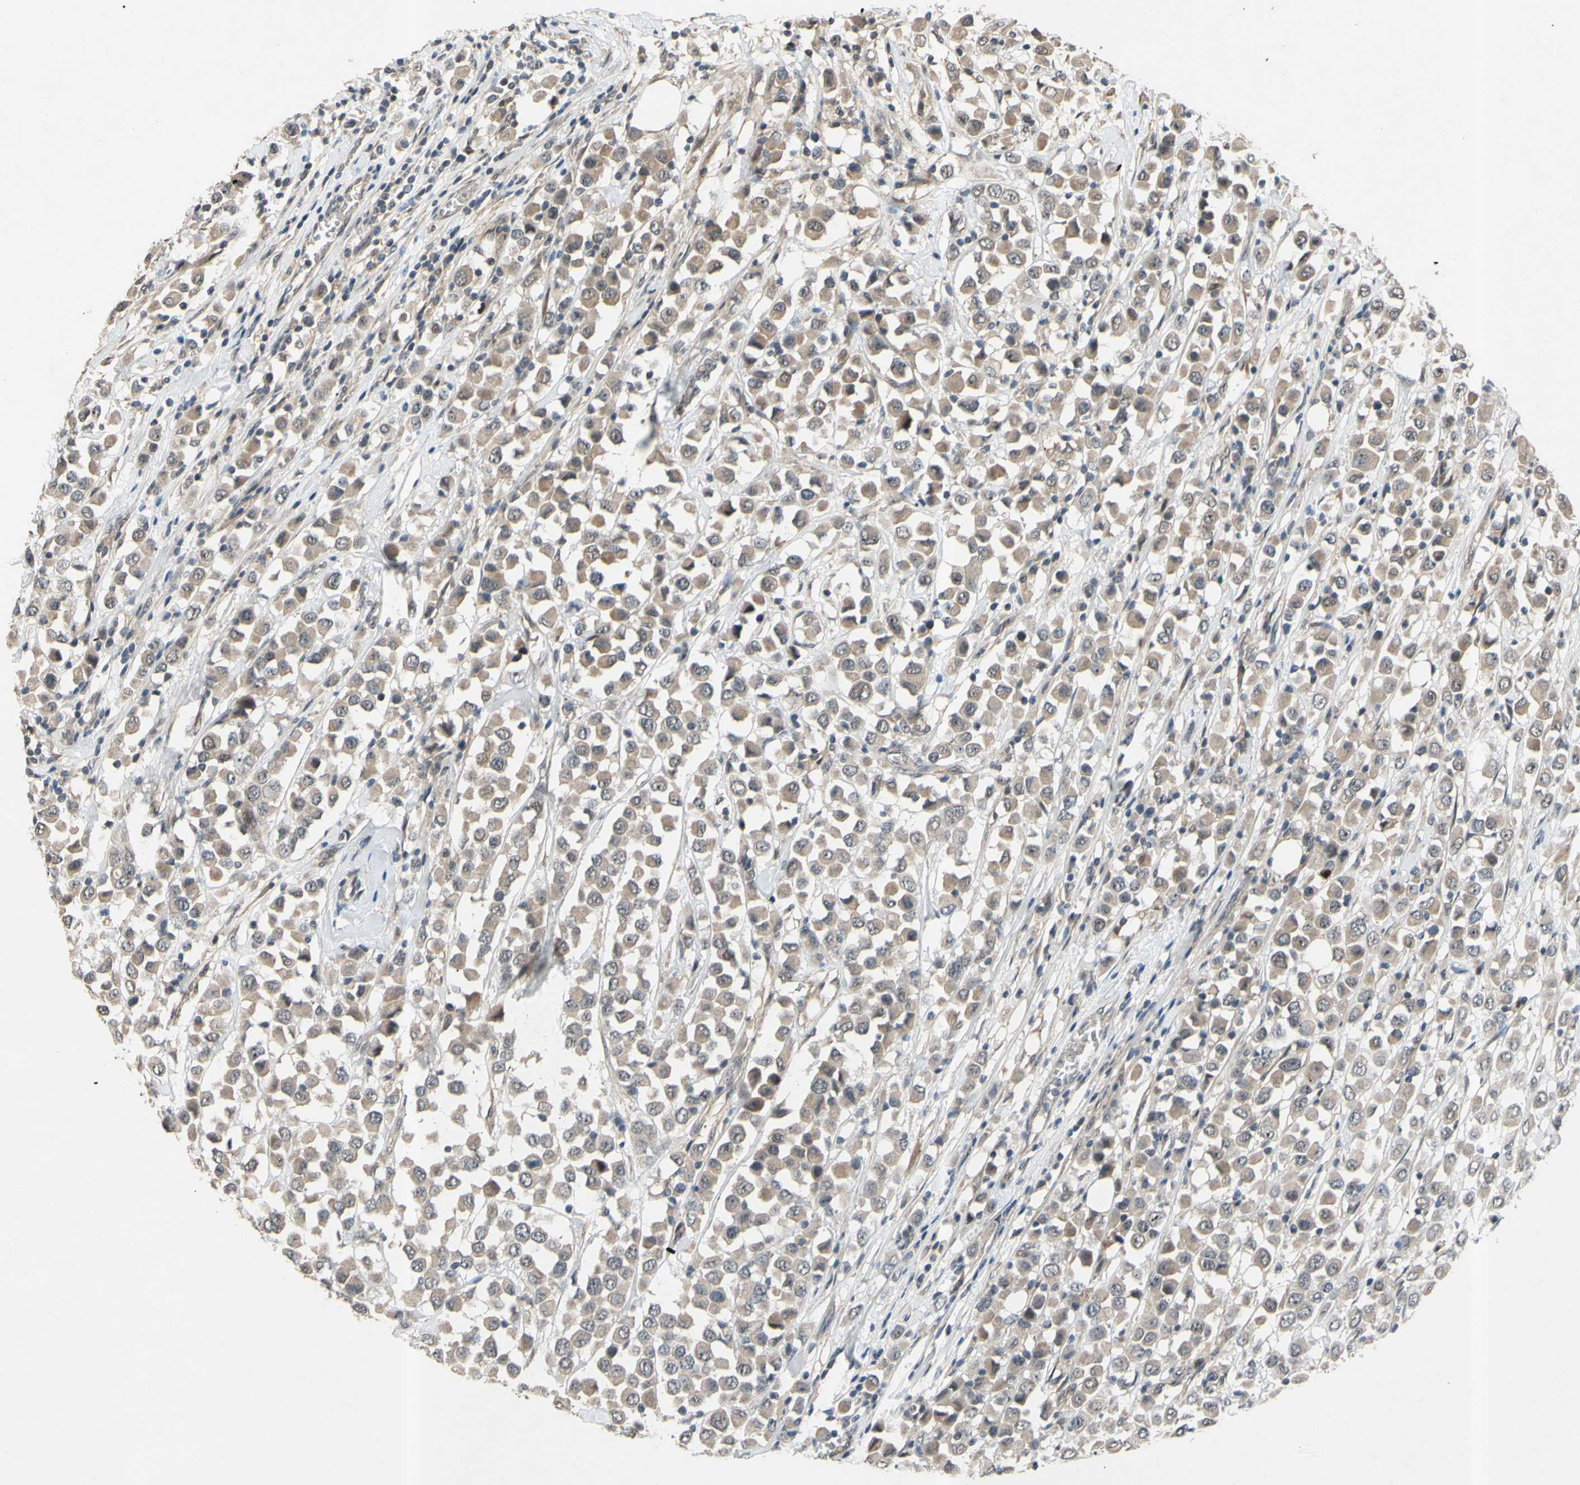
{"staining": {"intensity": "weak", "quantity": ">75%", "location": "cytoplasmic/membranous"}, "tissue": "breast cancer", "cell_type": "Tumor cells", "image_type": "cancer", "snomed": [{"axis": "morphology", "description": "Duct carcinoma"}, {"axis": "topography", "description": "Breast"}], "caption": "Protein positivity by IHC demonstrates weak cytoplasmic/membranous staining in approximately >75% of tumor cells in breast cancer (infiltrating ductal carcinoma).", "gene": "ALK", "patient": {"sex": "female", "age": 61}}